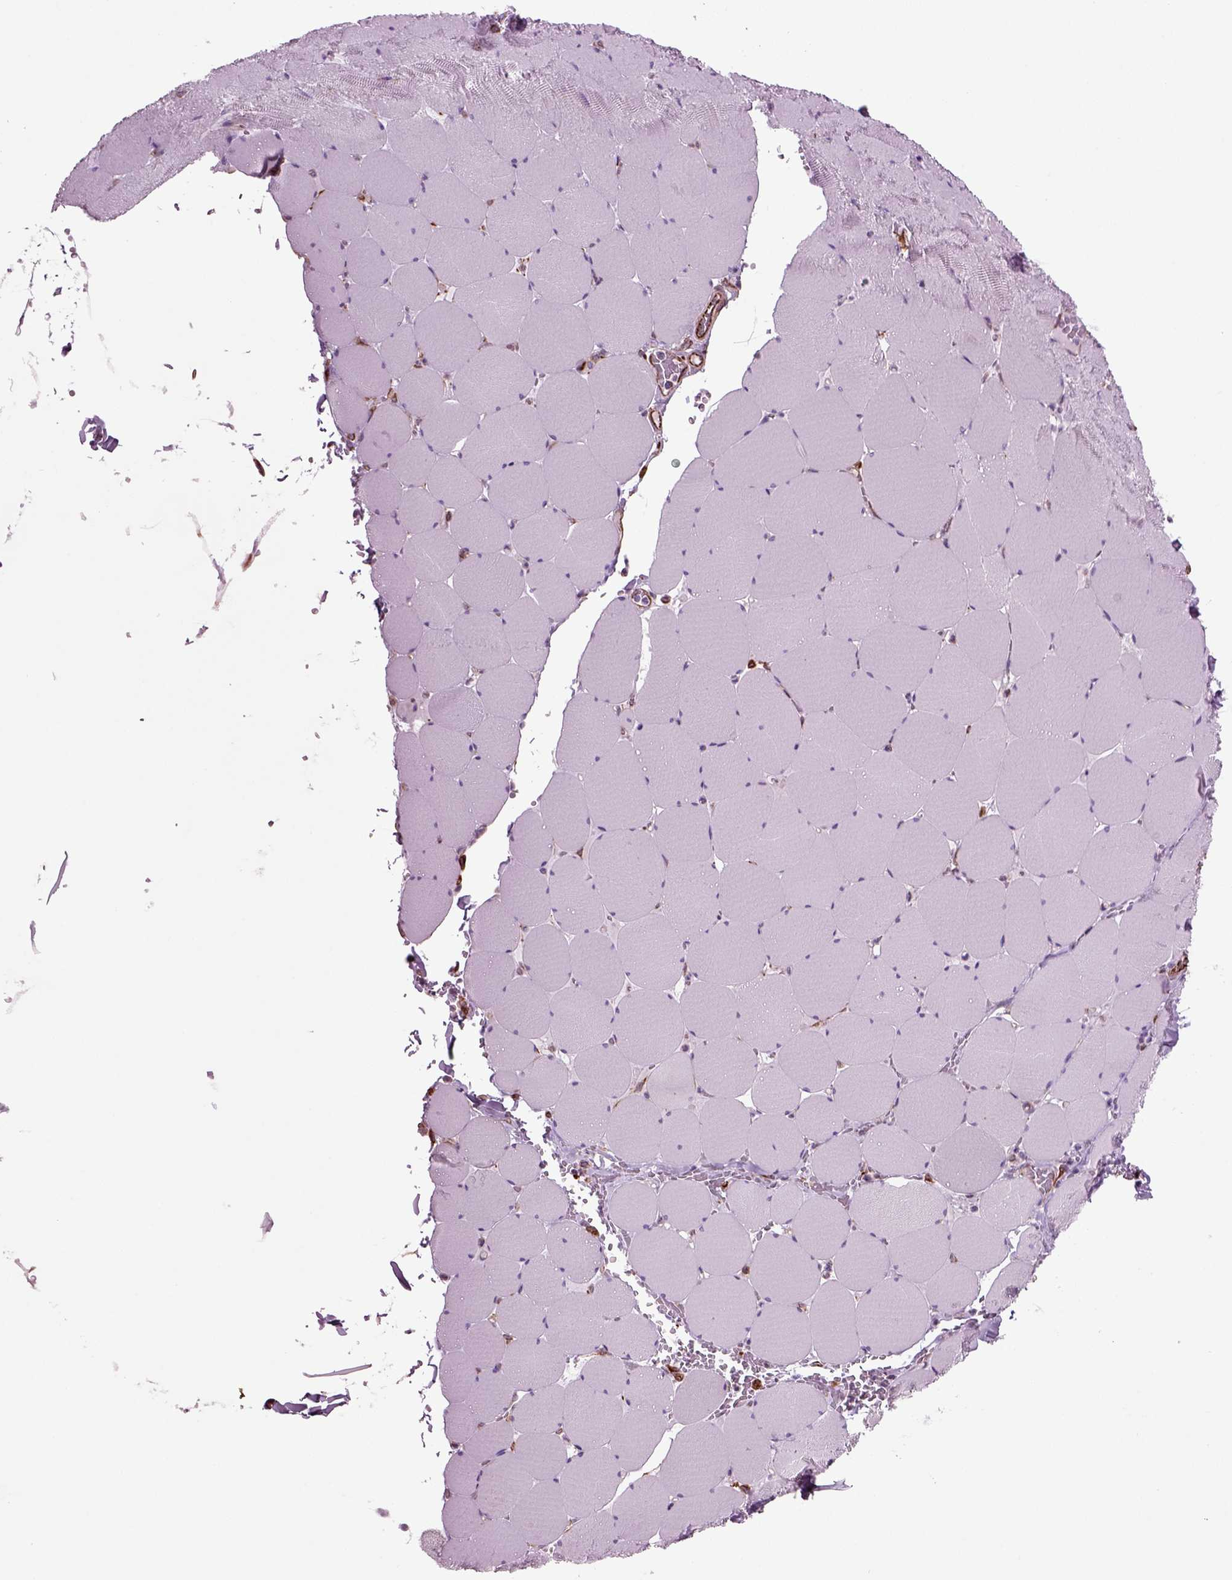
{"staining": {"intensity": "negative", "quantity": "none", "location": "none"}, "tissue": "skeletal muscle", "cell_type": "Myocytes", "image_type": "normal", "snomed": [{"axis": "morphology", "description": "Normal tissue, NOS"}, {"axis": "morphology", "description": "Malignant melanoma, Metastatic site"}, {"axis": "topography", "description": "Skeletal muscle"}], "caption": "Immunohistochemistry image of unremarkable human skeletal muscle stained for a protein (brown), which reveals no positivity in myocytes. (Immunohistochemistry, brightfield microscopy, high magnification).", "gene": "ACER3", "patient": {"sex": "male", "age": 50}}